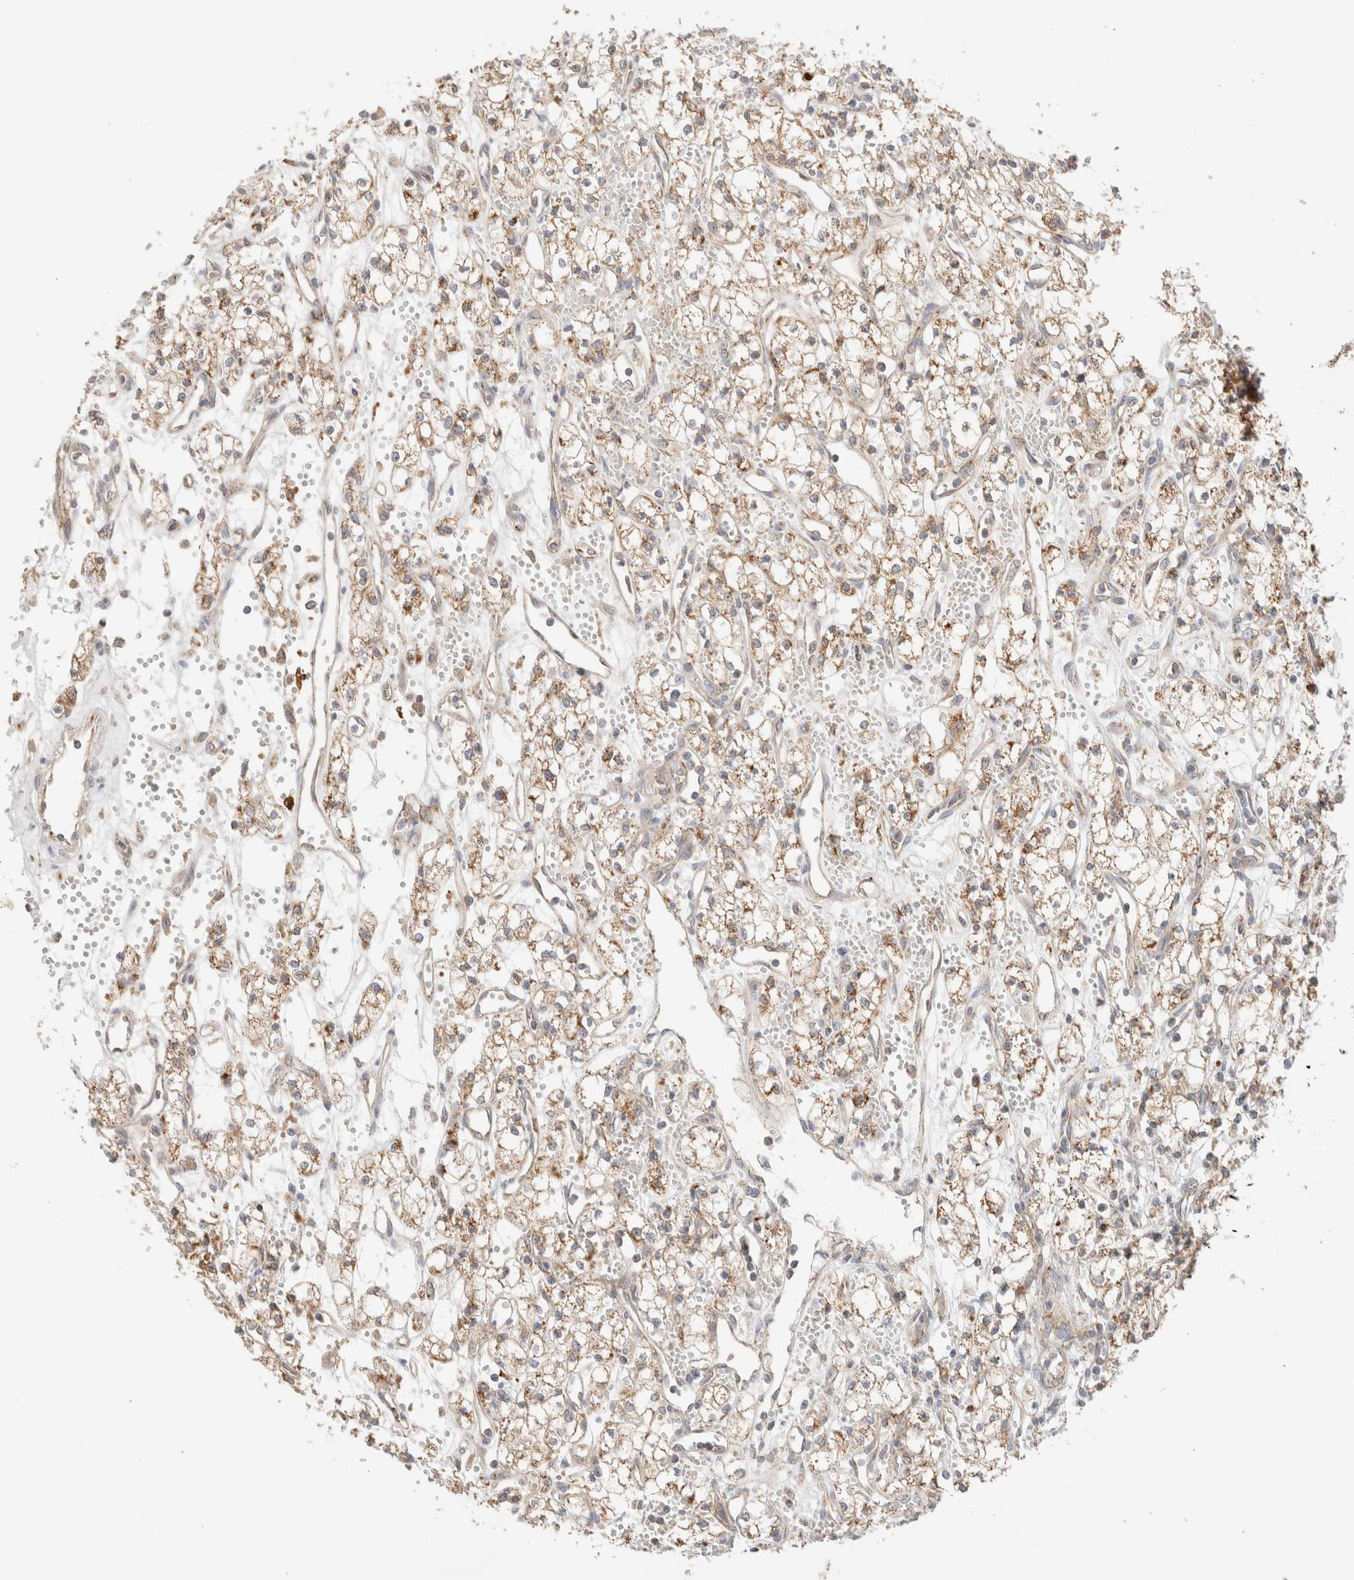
{"staining": {"intensity": "moderate", "quantity": "25%-75%", "location": "cytoplasmic/membranous"}, "tissue": "renal cancer", "cell_type": "Tumor cells", "image_type": "cancer", "snomed": [{"axis": "morphology", "description": "Adenocarcinoma, NOS"}, {"axis": "topography", "description": "Kidney"}], "caption": "A photomicrograph of renal cancer (adenocarcinoma) stained for a protein exhibits moderate cytoplasmic/membranous brown staining in tumor cells.", "gene": "MRM3", "patient": {"sex": "male", "age": 59}}